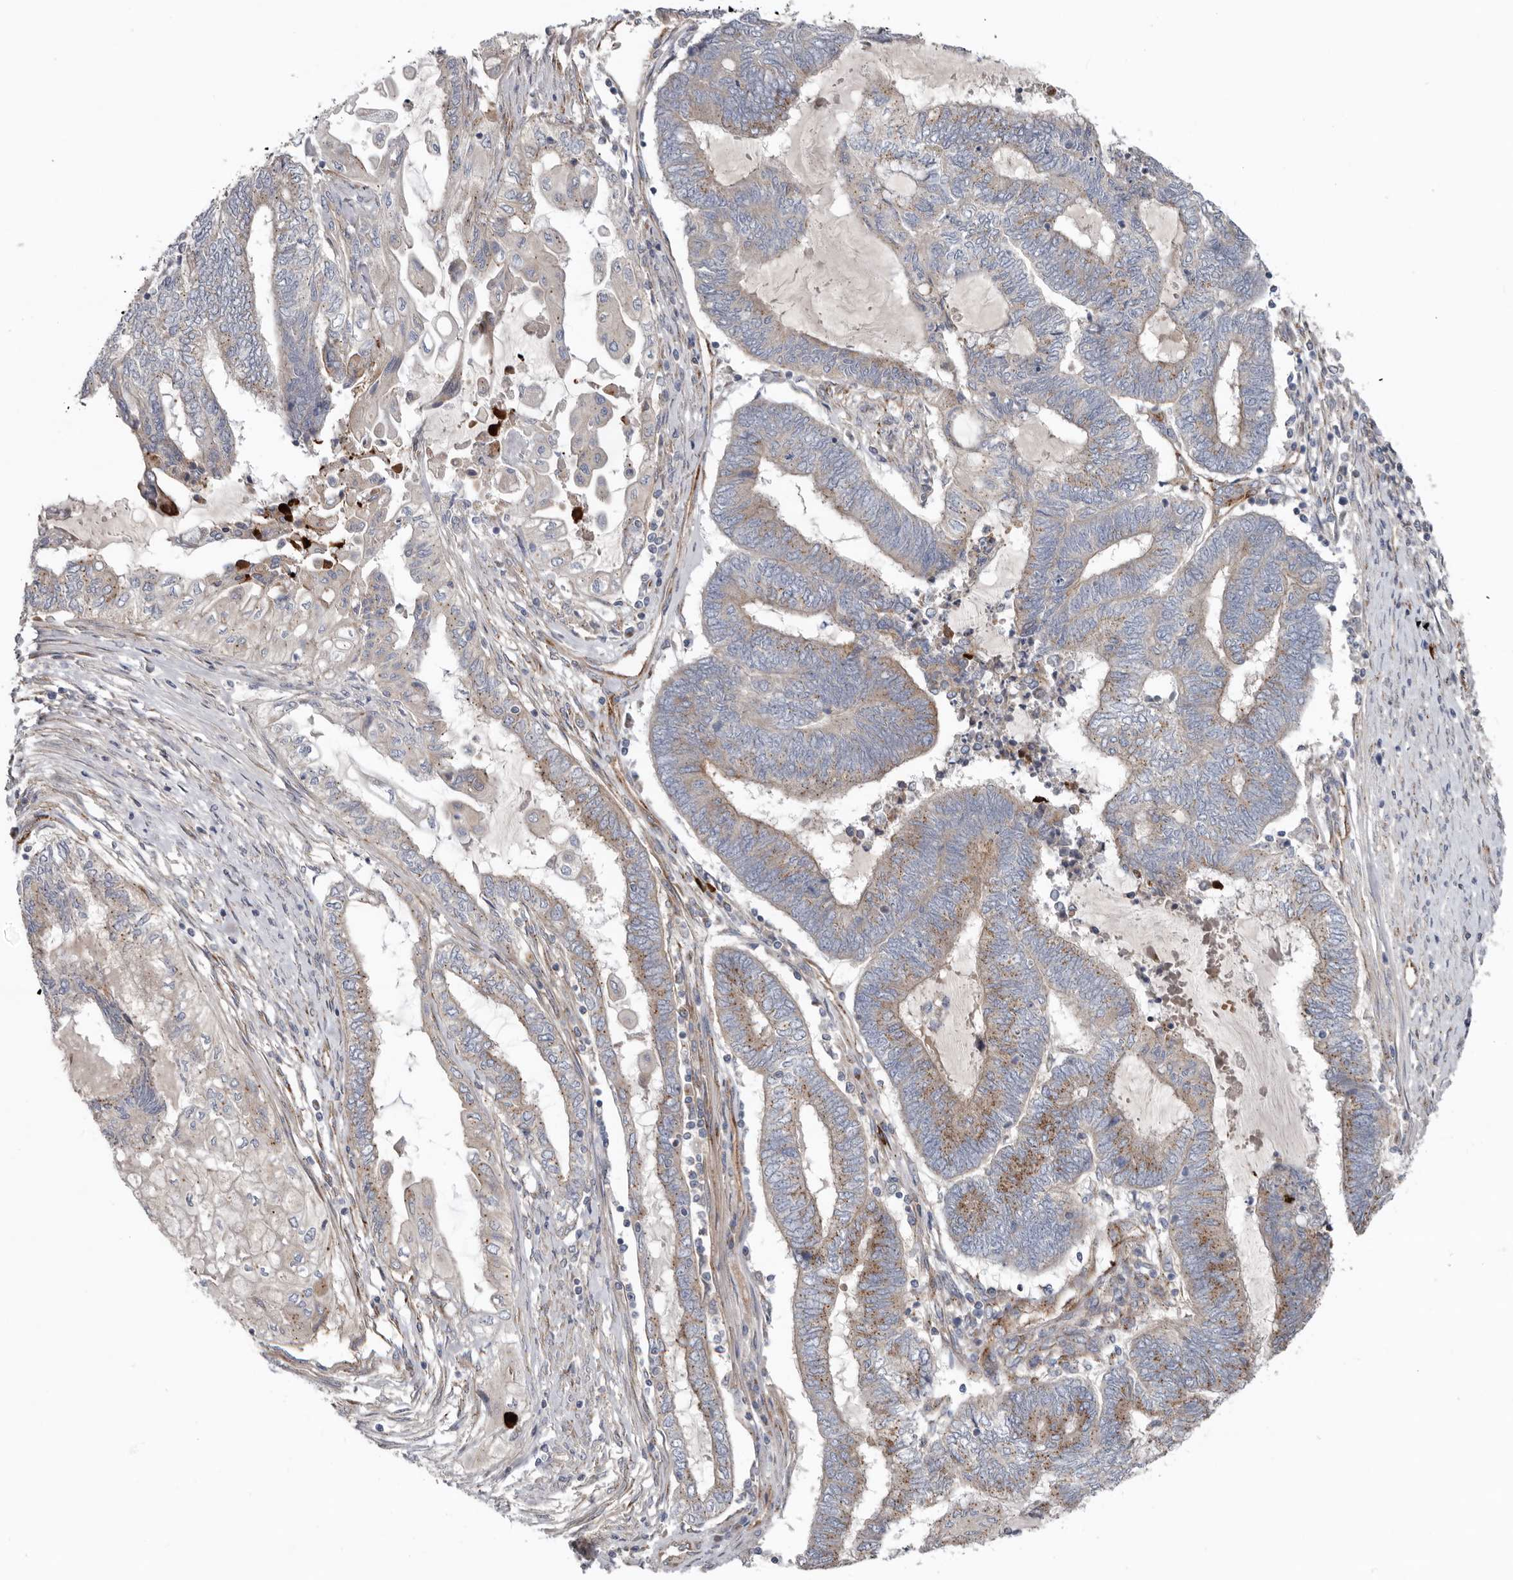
{"staining": {"intensity": "weak", "quantity": "25%-75%", "location": "cytoplasmic/membranous"}, "tissue": "endometrial cancer", "cell_type": "Tumor cells", "image_type": "cancer", "snomed": [{"axis": "morphology", "description": "Adenocarcinoma, NOS"}, {"axis": "topography", "description": "Uterus"}, {"axis": "topography", "description": "Endometrium"}], "caption": "Tumor cells show weak cytoplasmic/membranous staining in approximately 25%-75% of cells in endometrial cancer.", "gene": "LUZP1", "patient": {"sex": "female", "age": 70}}